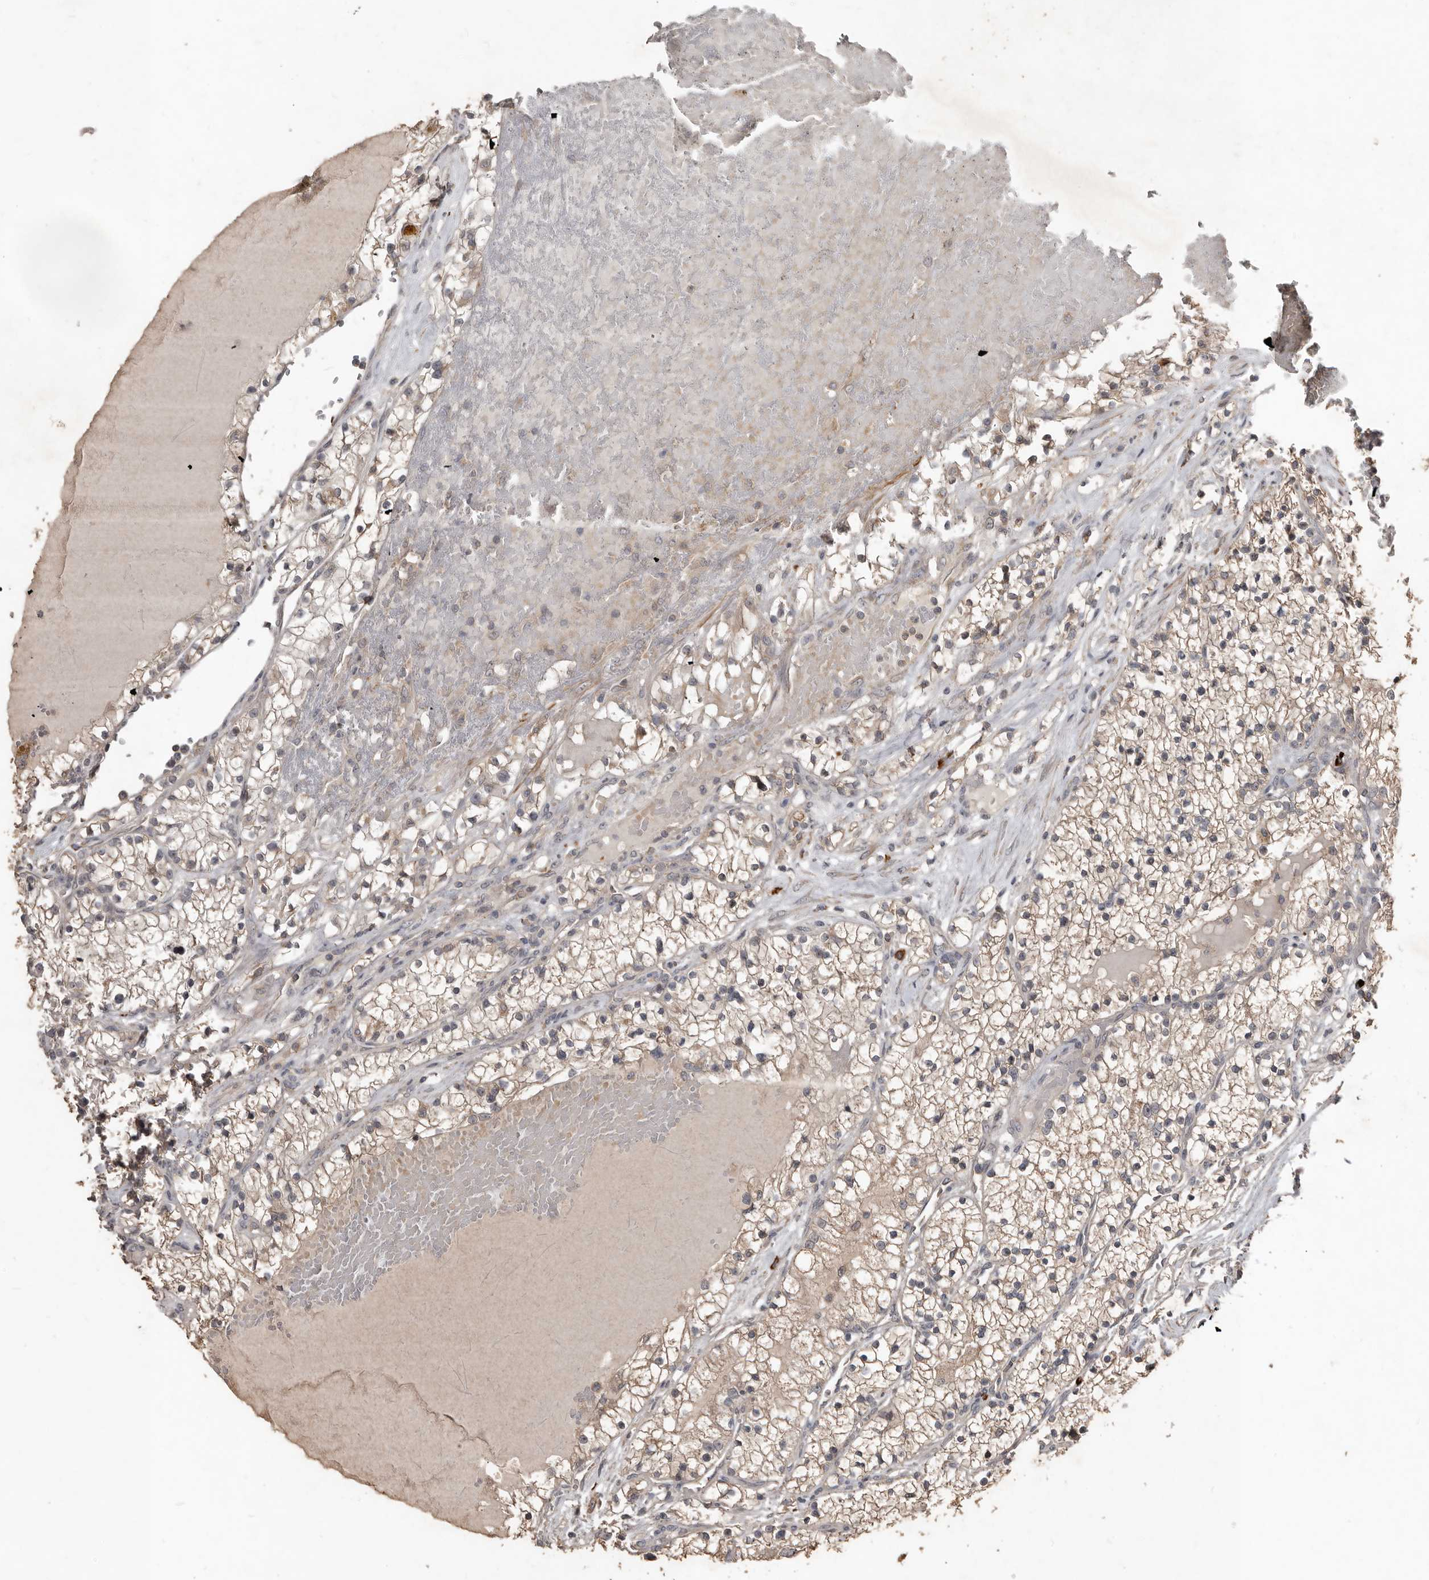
{"staining": {"intensity": "weak", "quantity": ">75%", "location": "cytoplasmic/membranous"}, "tissue": "renal cancer", "cell_type": "Tumor cells", "image_type": "cancer", "snomed": [{"axis": "morphology", "description": "Normal tissue, NOS"}, {"axis": "morphology", "description": "Adenocarcinoma, NOS"}, {"axis": "topography", "description": "Kidney"}], "caption": "Renal adenocarcinoma stained with a brown dye shows weak cytoplasmic/membranous positive expression in approximately >75% of tumor cells.", "gene": "BAMBI", "patient": {"sex": "male", "age": 68}}